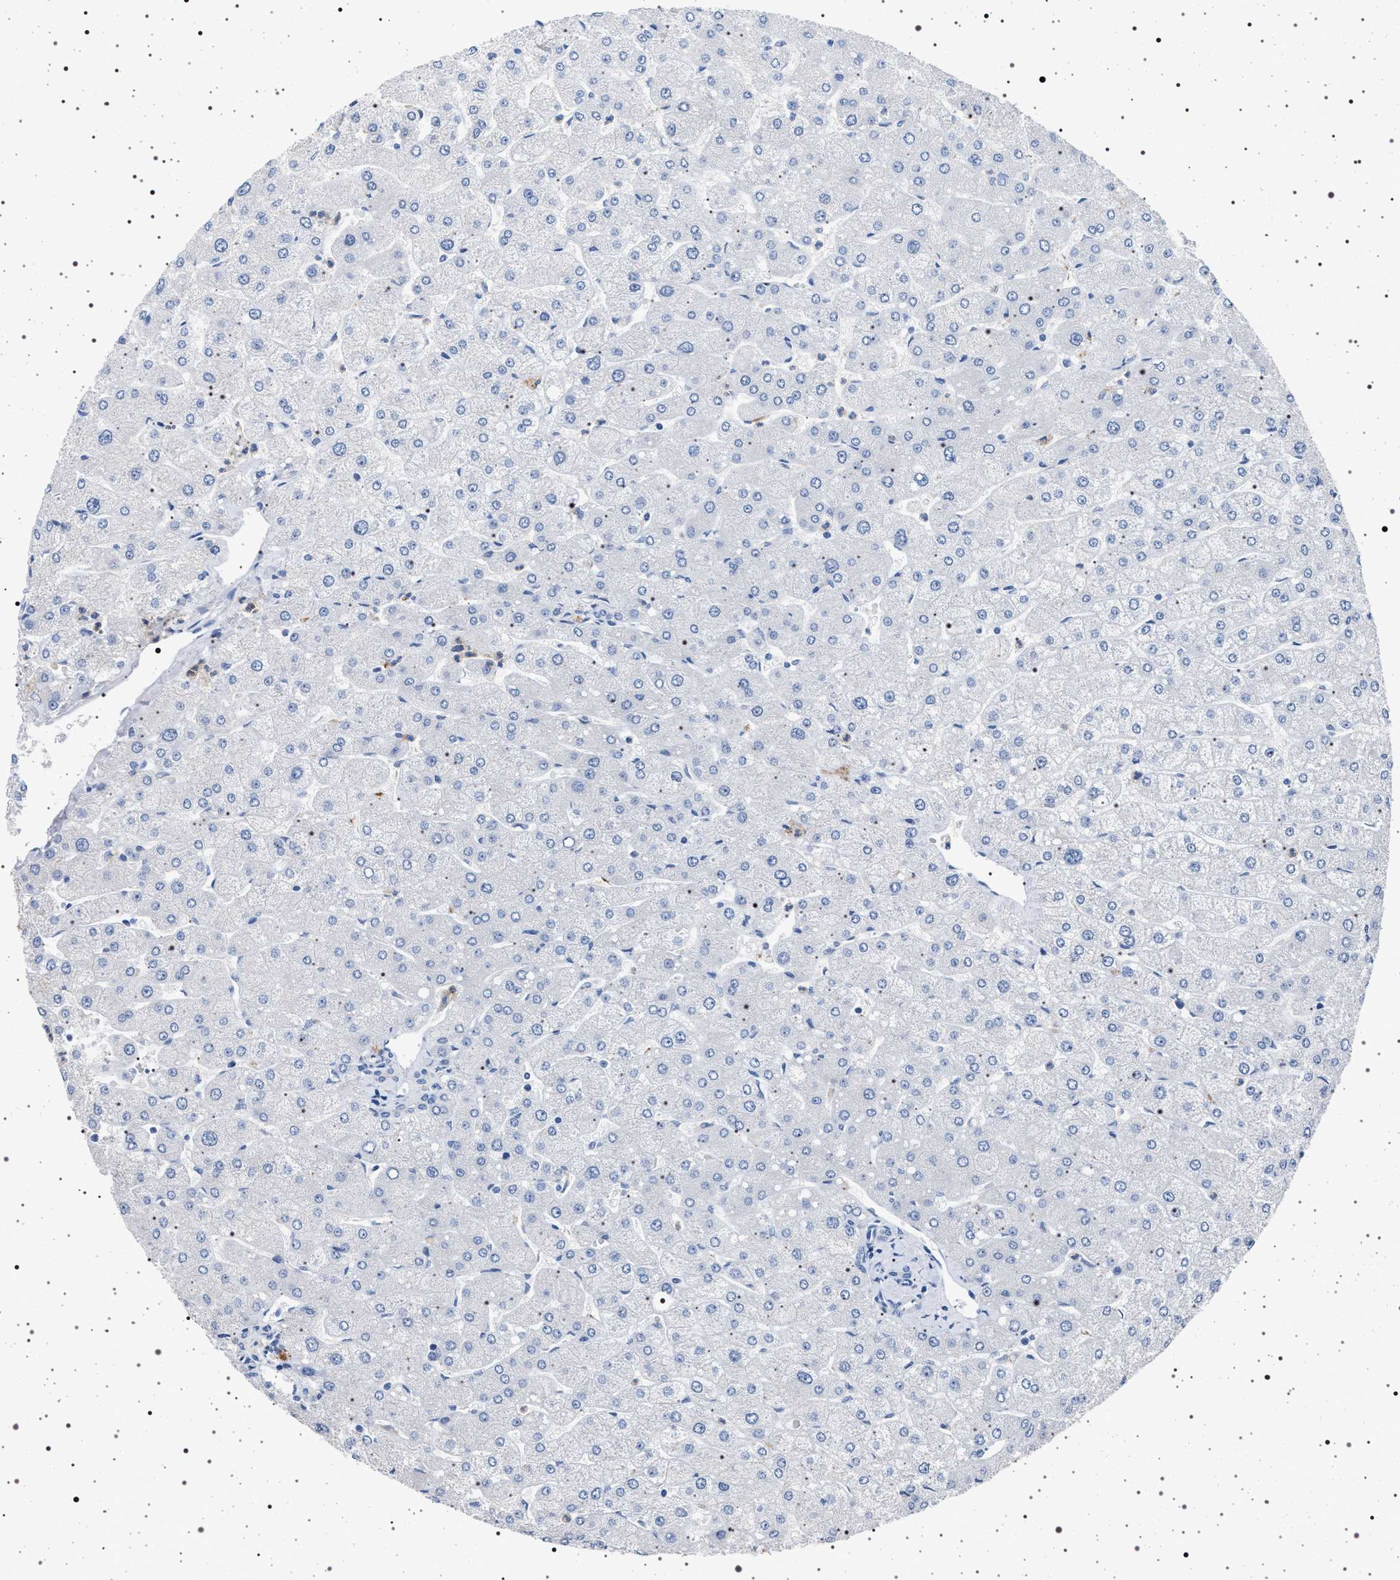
{"staining": {"intensity": "negative", "quantity": "none", "location": "none"}, "tissue": "liver", "cell_type": "Cholangiocytes", "image_type": "normal", "snomed": [{"axis": "morphology", "description": "Normal tissue, NOS"}, {"axis": "topography", "description": "Liver"}], "caption": "Human liver stained for a protein using immunohistochemistry (IHC) displays no staining in cholangiocytes.", "gene": "NAT9", "patient": {"sex": "male", "age": 55}}